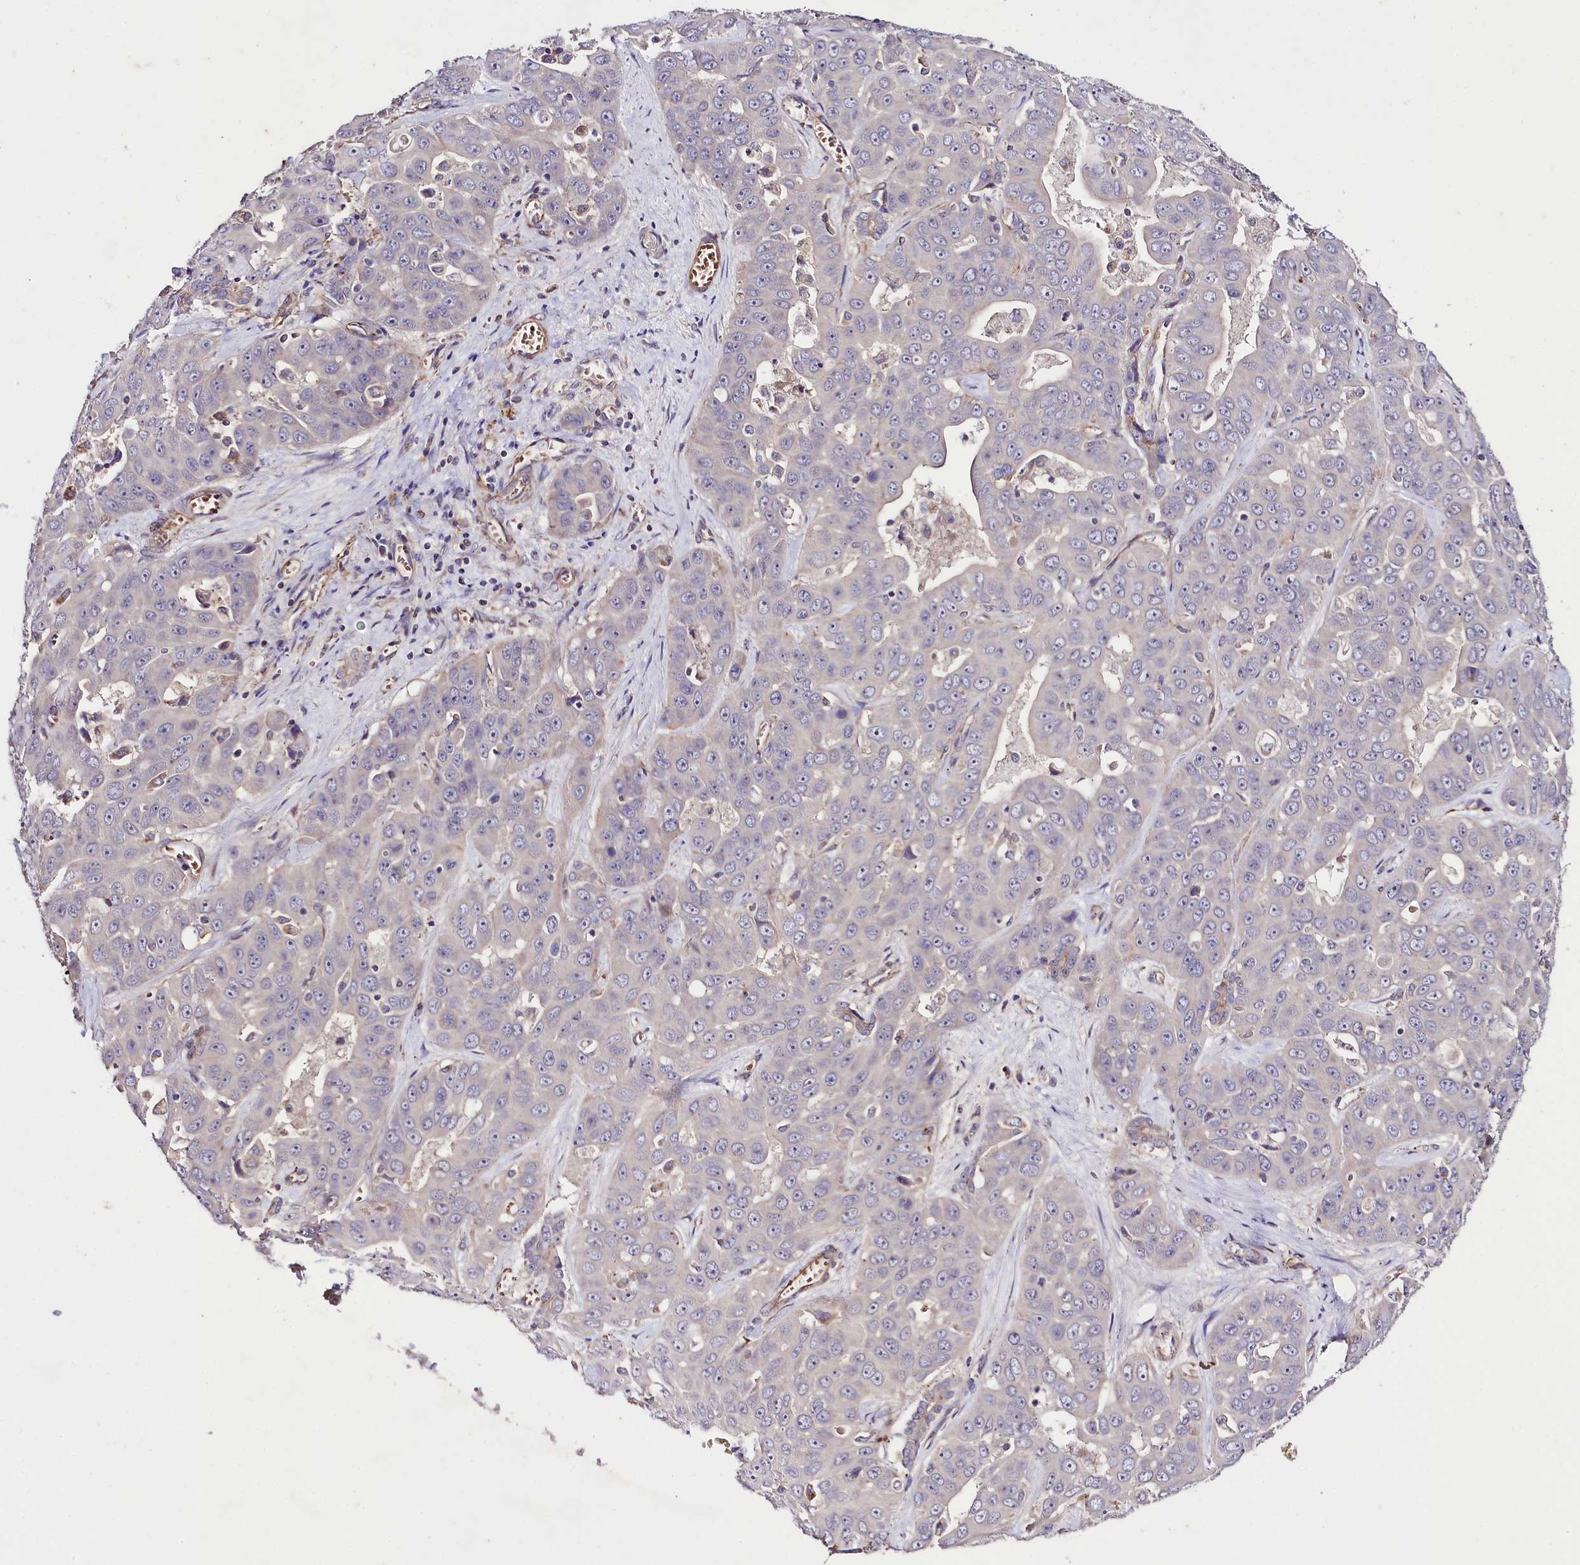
{"staining": {"intensity": "negative", "quantity": "none", "location": "none"}, "tissue": "liver cancer", "cell_type": "Tumor cells", "image_type": "cancer", "snomed": [{"axis": "morphology", "description": "Cholangiocarcinoma"}, {"axis": "topography", "description": "Liver"}], "caption": "IHC of human liver cancer shows no positivity in tumor cells.", "gene": "SLC7A1", "patient": {"sex": "female", "age": 52}}